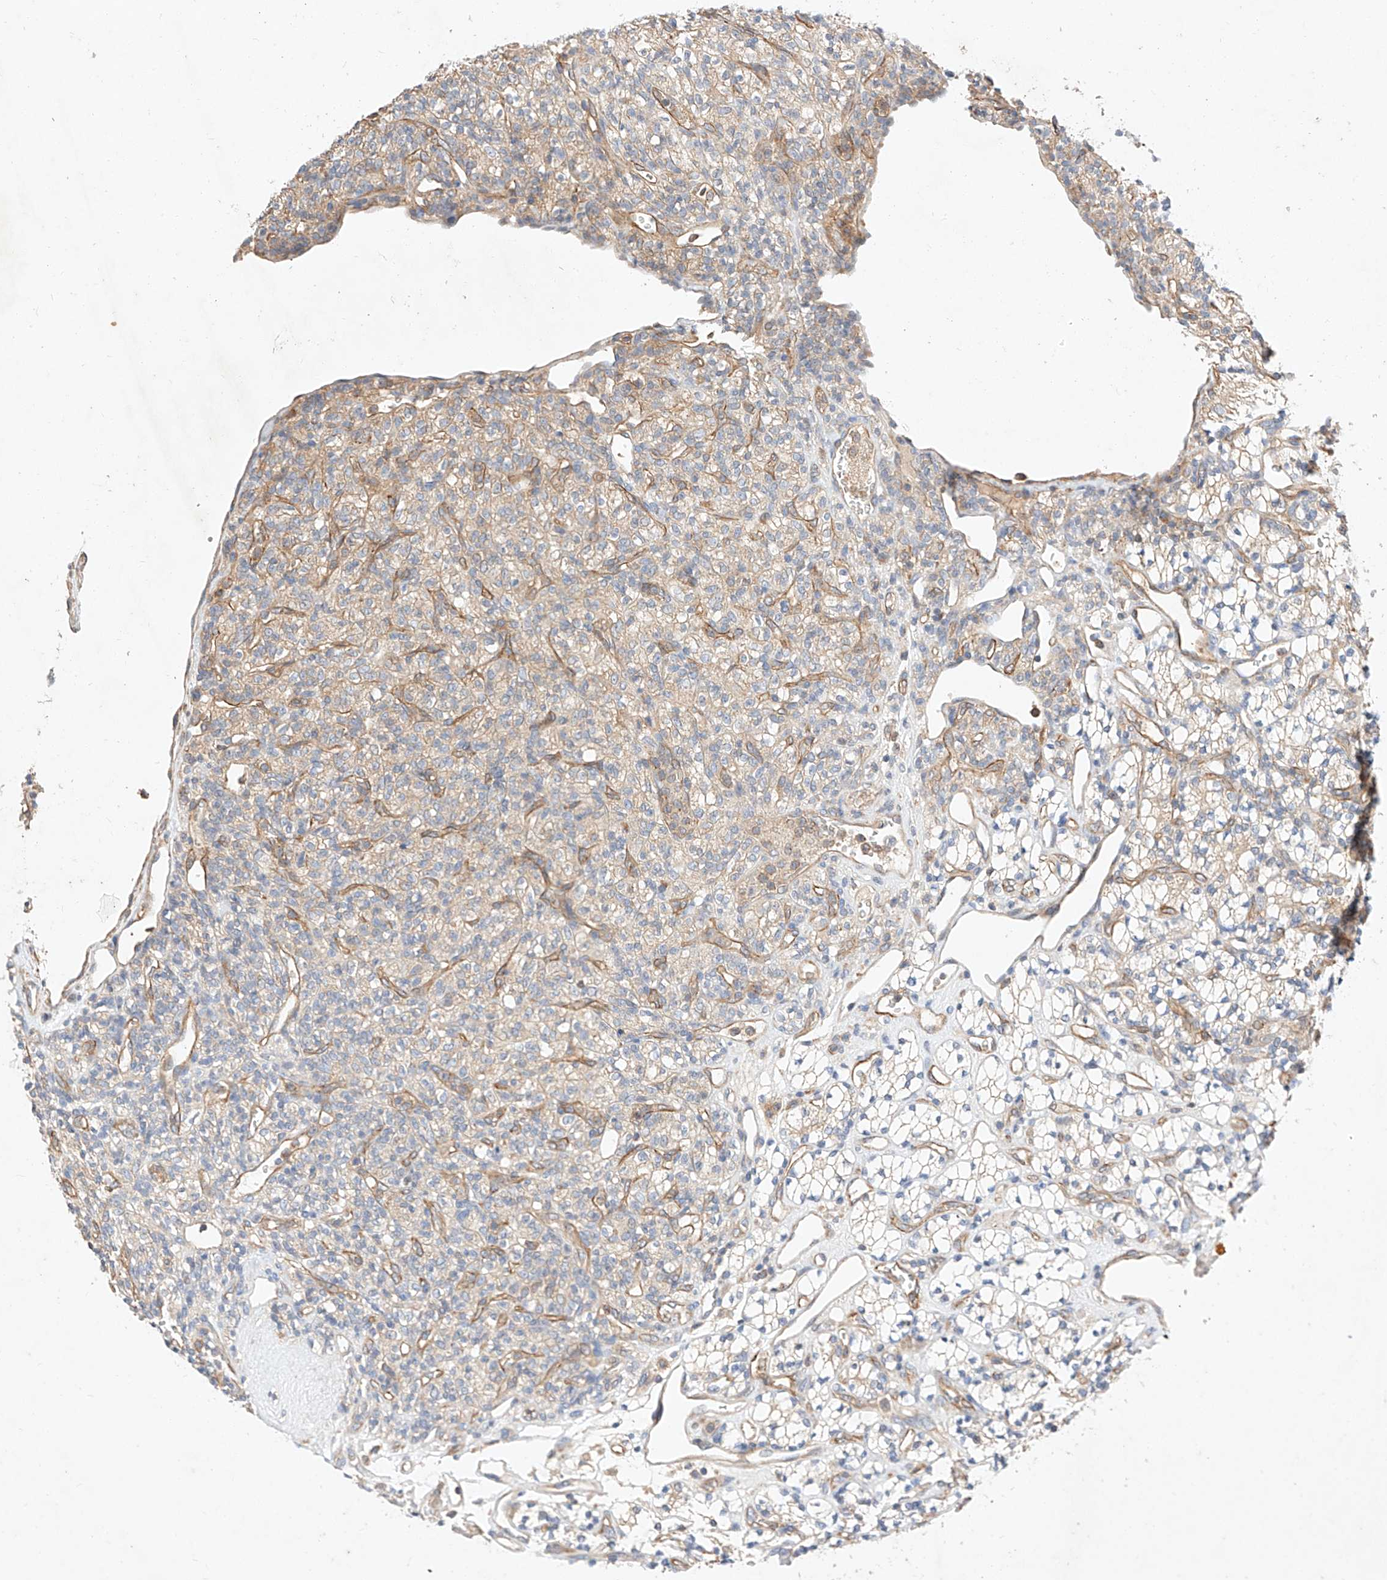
{"staining": {"intensity": "weak", "quantity": "<25%", "location": "cytoplasmic/membranous"}, "tissue": "renal cancer", "cell_type": "Tumor cells", "image_type": "cancer", "snomed": [{"axis": "morphology", "description": "Adenocarcinoma, NOS"}, {"axis": "topography", "description": "Kidney"}], "caption": "Tumor cells are negative for brown protein staining in renal cancer (adenocarcinoma).", "gene": "C6orf118", "patient": {"sex": "male", "age": 77}}